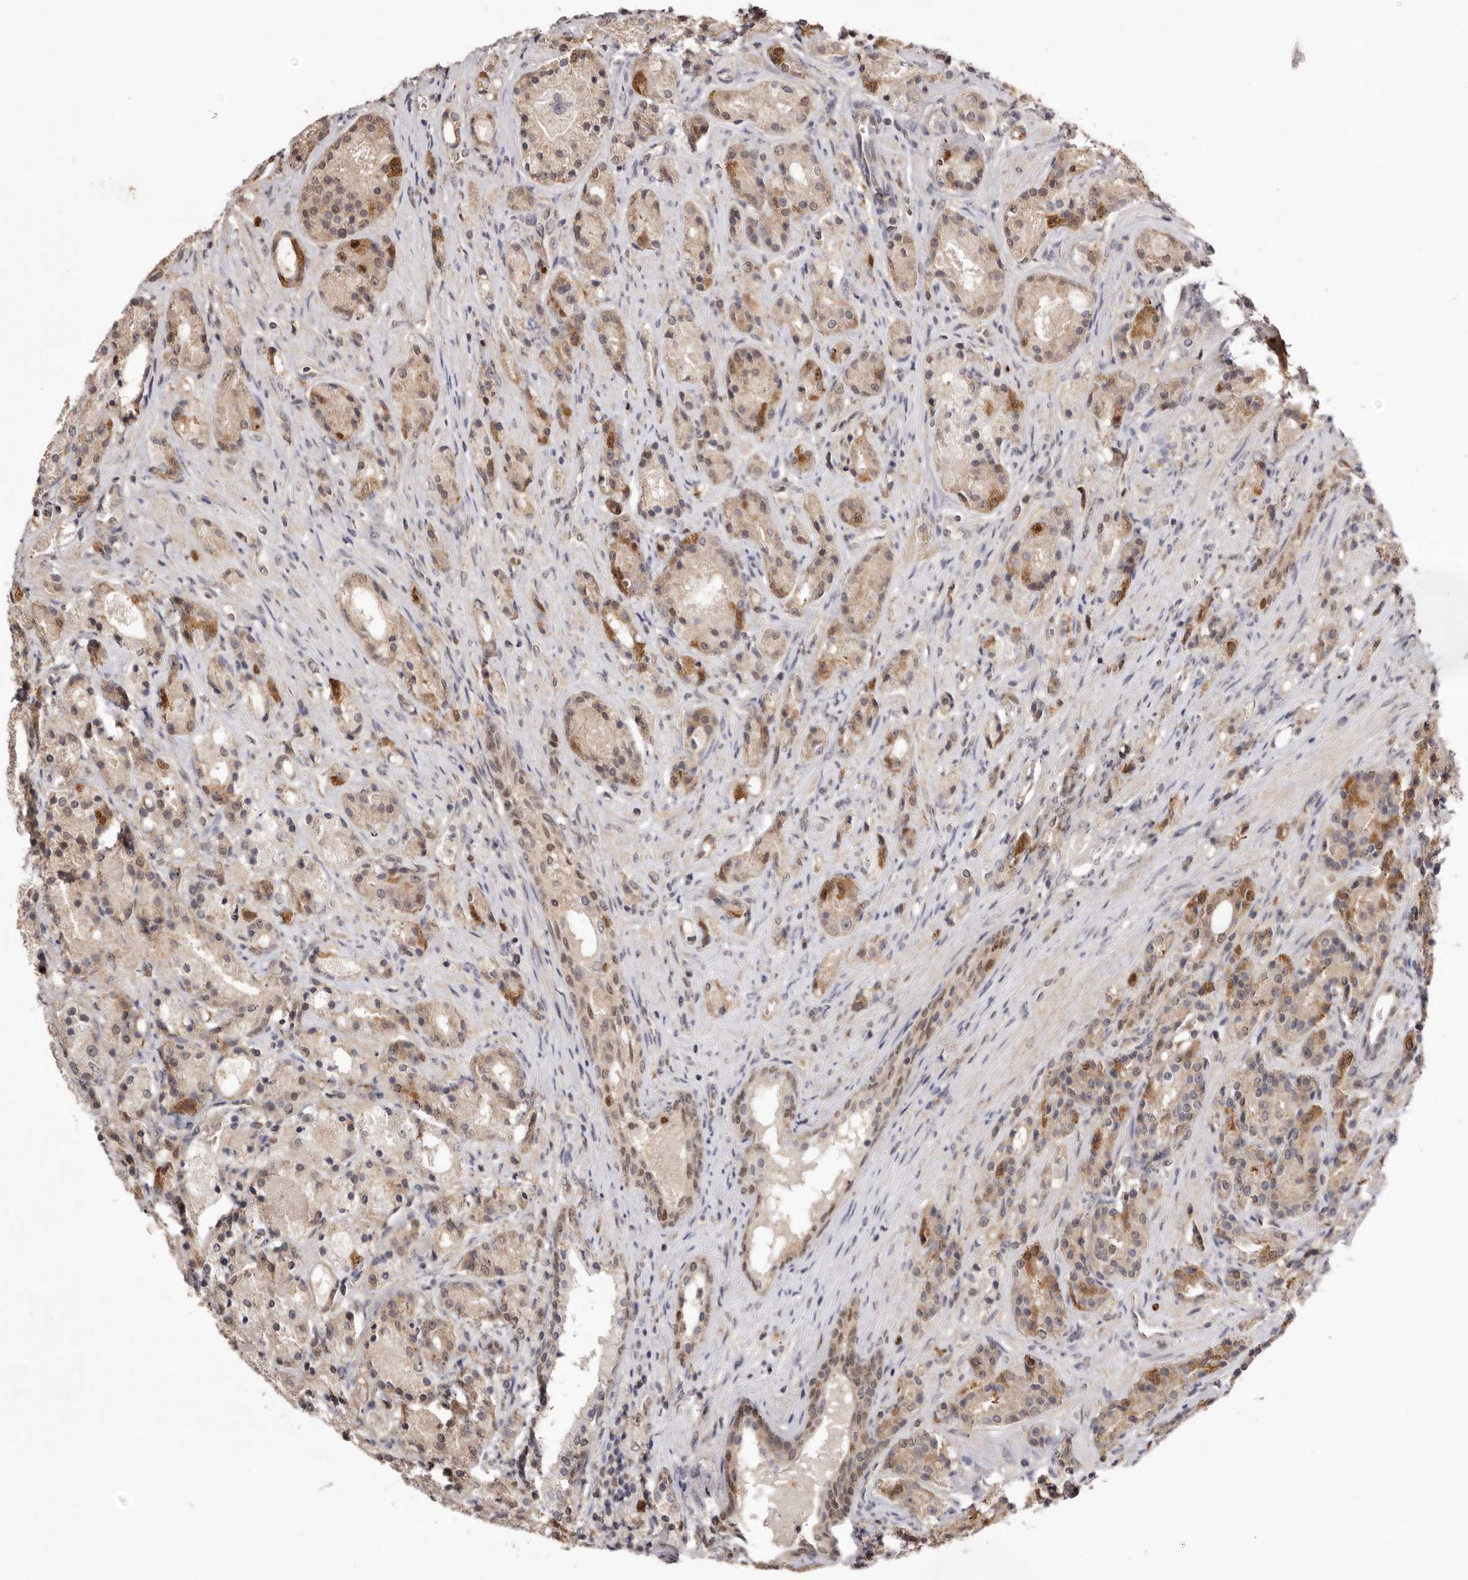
{"staining": {"intensity": "weak", "quantity": ">75%", "location": "cytoplasmic/membranous,nuclear"}, "tissue": "prostate cancer", "cell_type": "Tumor cells", "image_type": "cancer", "snomed": [{"axis": "morphology", "description": "Adenocarcinoma, High grade"}, {"axis": "topography", "description": "Prostate"}], "caption": "Protein staining by immunohistochemistry displays weak cytoplasmic/membranous and nuclear expression in approximately >75% of tumor cells in prostate adenocarcinoma (high-grade). The protein of interest is shown in brown color, while the nuclei are stained blue.", "gene": "NOTCH1", "patient": {"sex": "male", "age": 60}}